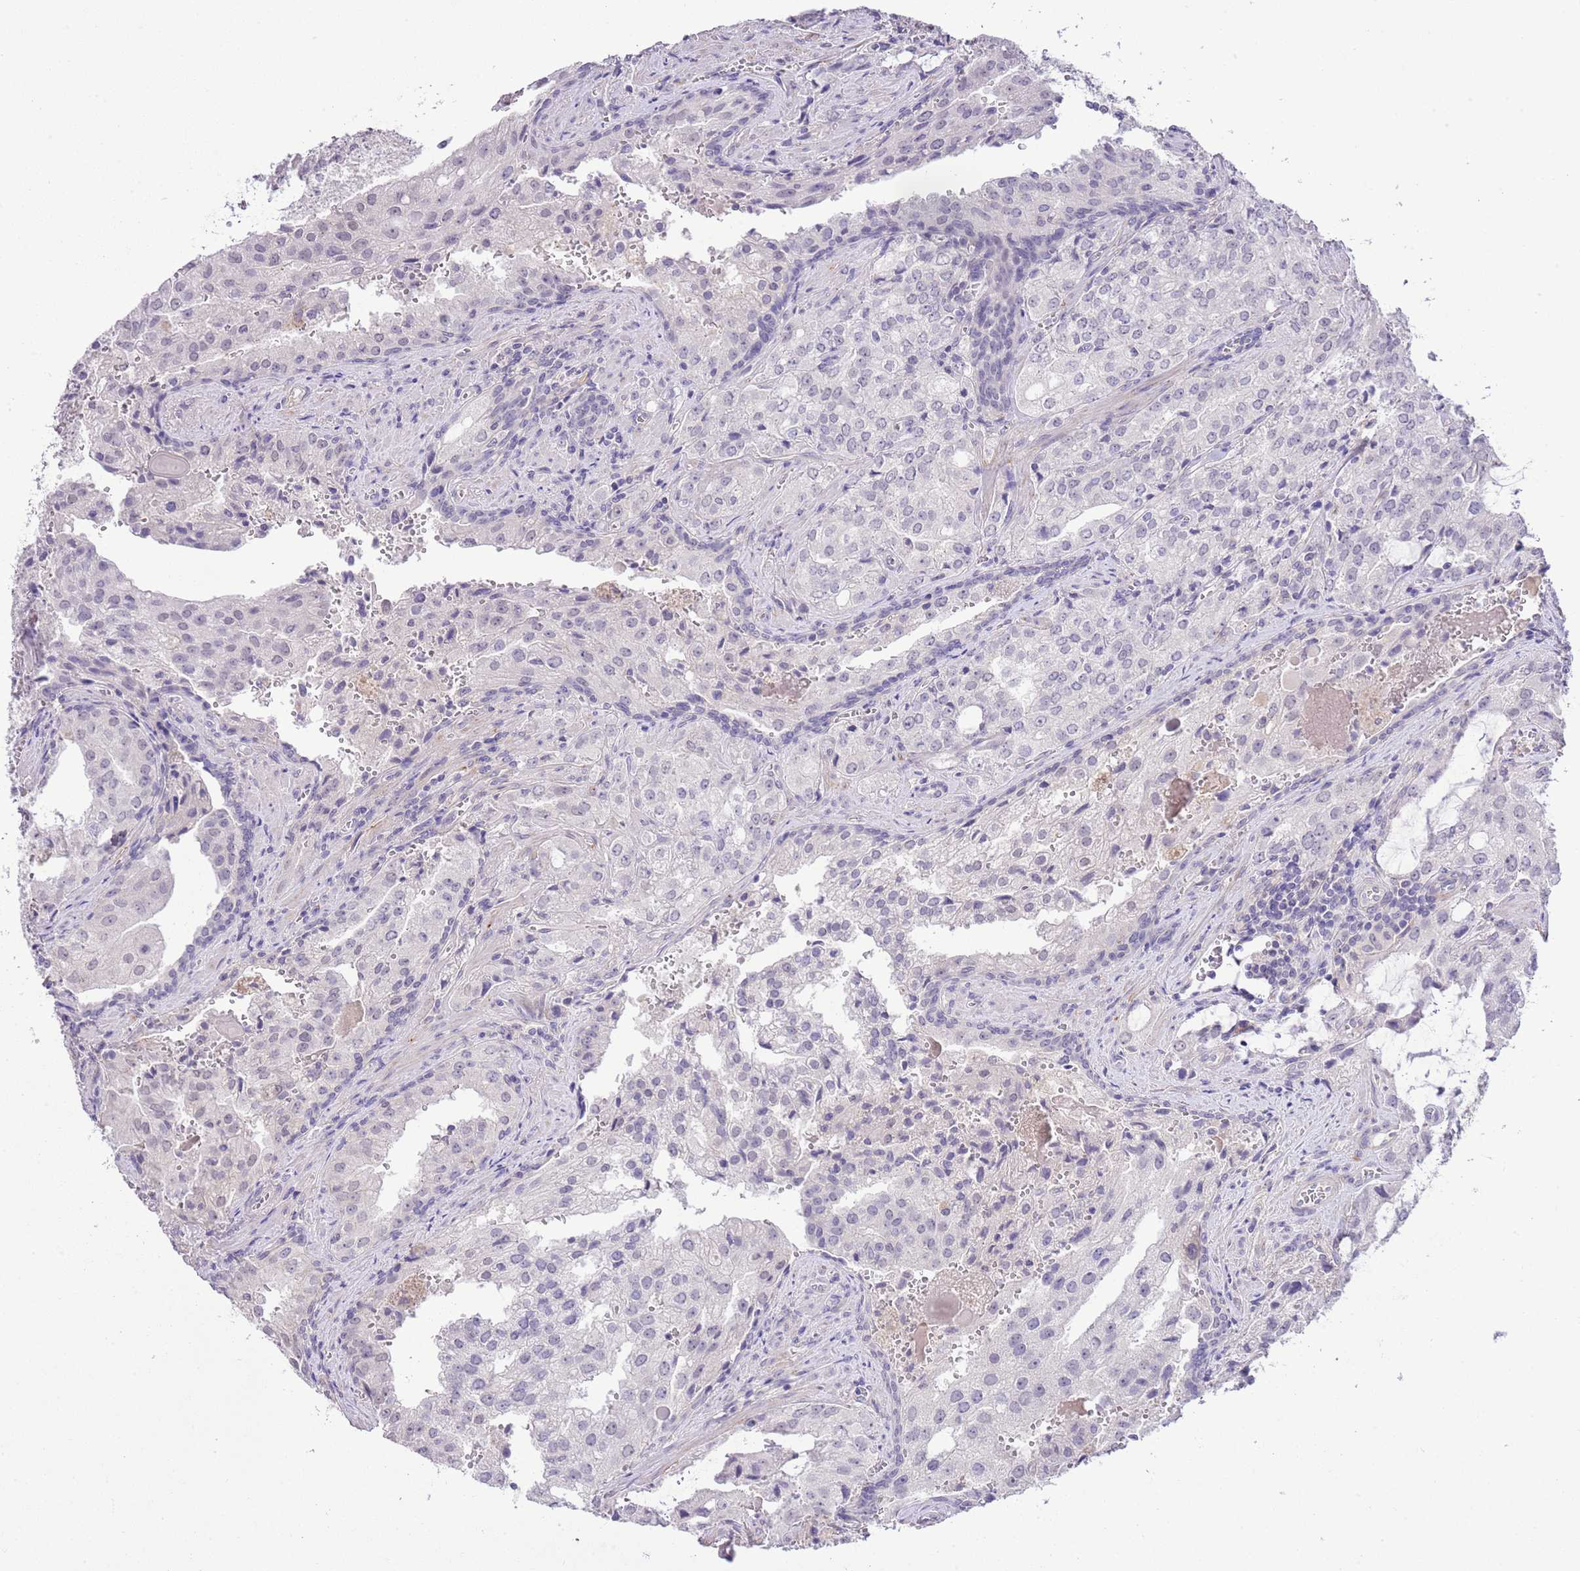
{"staining": {"intensity": "negative", "quantity": "none", "location": "none"}, "tissue": "prostate cancer", "cell_type": "Tumor cells", "image_type": "cancer", "snomed": [{"axis": "morphology", "description": "Adenocarcinoma, High grade"}, {"axis": "topography", "description": "Prostate"}], "caption": "Image shows no protein staining in tumor cells of prostate cancer (adenocarcinoma (high-grade)) tissue.", "gene": "MIDN", "patient": {"sex": "male", "age": 68}}